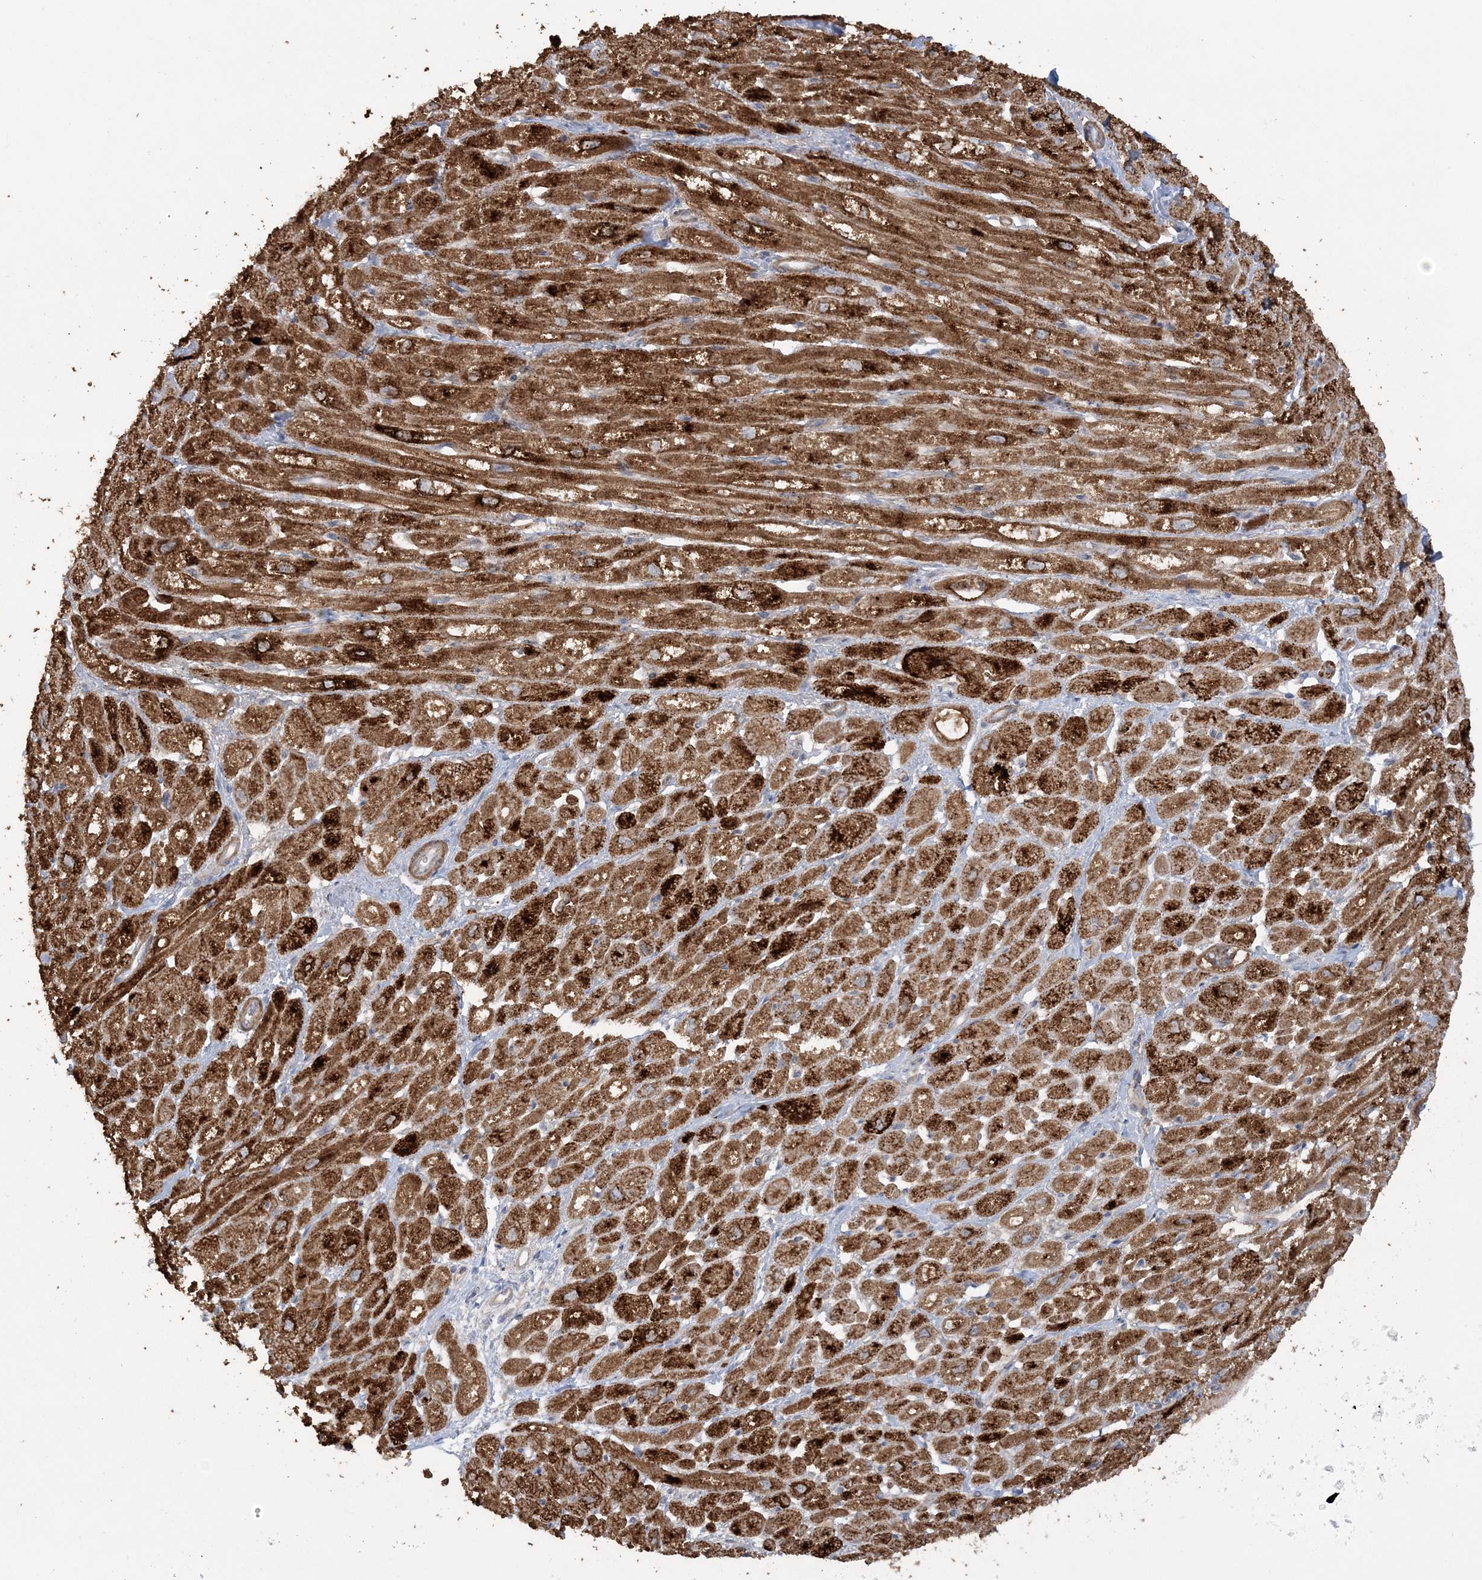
{"staining": {"intensity": "strong", "quantity": ">75%", "location": "cytoplasmic/membranous"}, "tissue": "heart muscle", "cell_type": "Cardiomyocytes", "image_type": "normal", "snomed": [{"axis": "morphology", "description": "Normal tissue, NOS"}, {"axis": "topography", "description": "Heart"}], "caption": "Immunohistochemistry (IHC) histopathology image of unremarkable heart muscle: heart muscle stained using IHC displays high levels of strong protein expression localized specifically in the cytoplasmic/membranous of cardiomyocytes, appearing as a cytoplasmic/membranous brown color.", "gene": "SCLT1", "patient": {"sex": "male", "age": 50}}